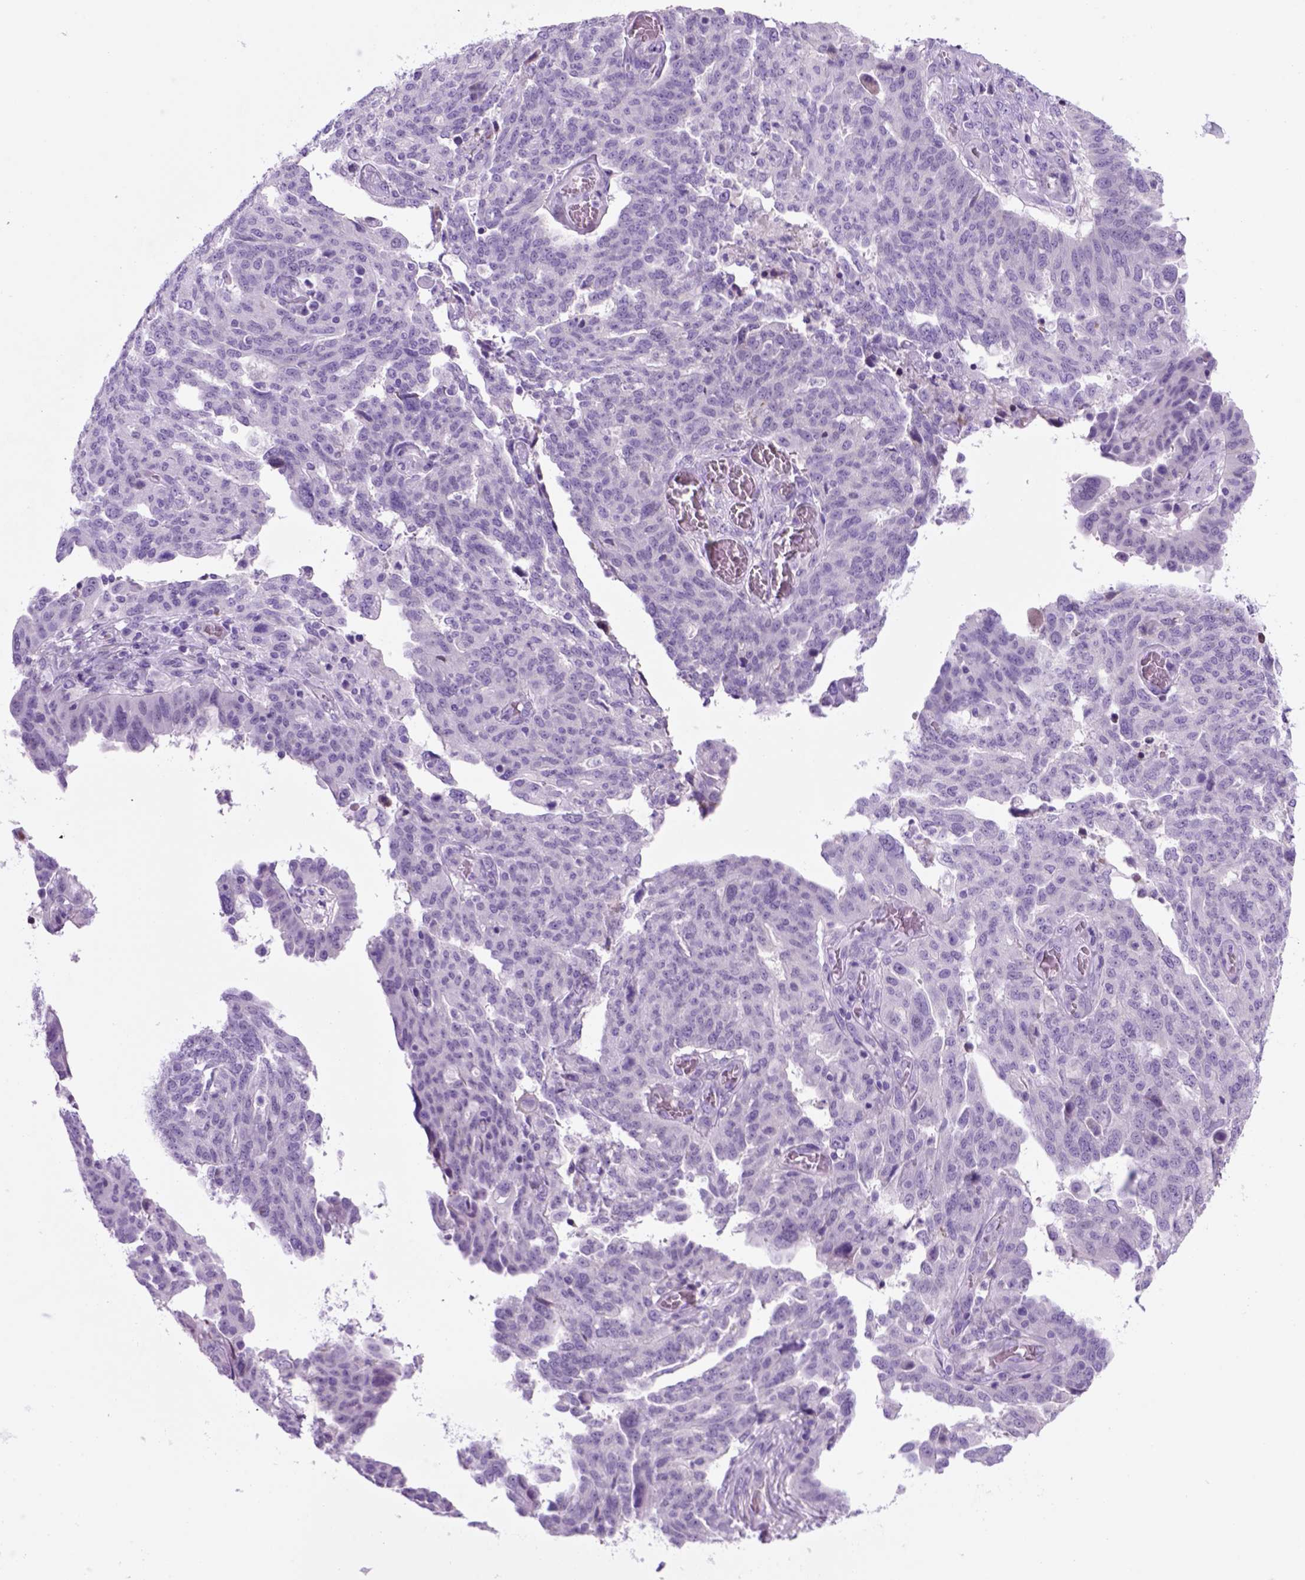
{"staining": {"intensity": "negative", "quantity": "none", "location": "none"}, "tissue": "ovarian cancer", "cell_type": "Tumor cells", "image_type": "cancer", "snomed": [{"axis": "morphology", "description": "Cystadenocarcinoma, serous, NOS"}, {"axis": "topography", "description": "Ovary"}], "caption": "Micrograph shows no significant protein positivity in tumor cells of ovarian serous cystadenocarcinoma.", "gene": "HHIPL2", "patient": {"sex": "female", "age": 67}}